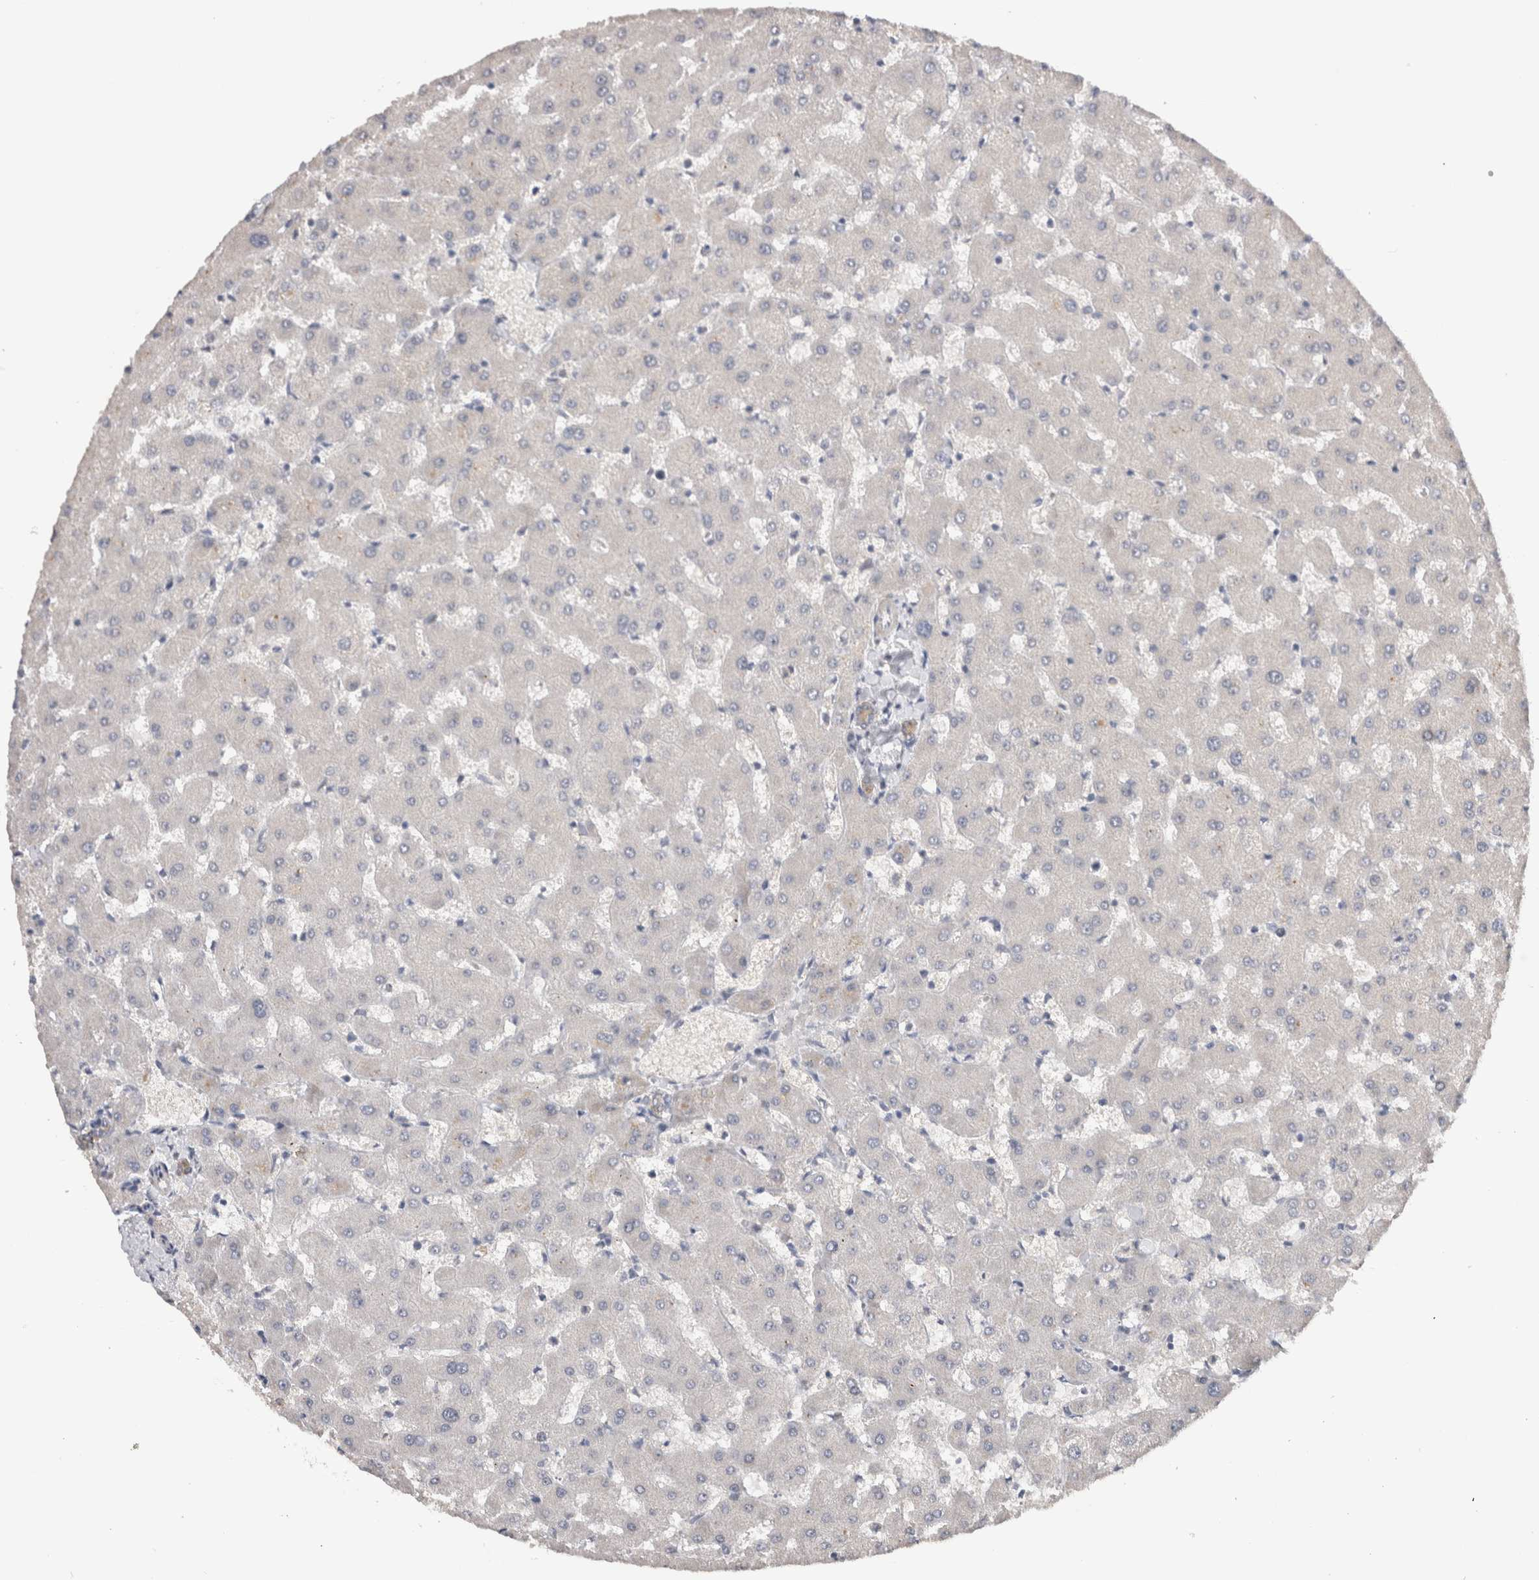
{"staining": {"intensity": "weak", "quantity": "<25%", "location": "cytoplasmic/membranous"}, "tissue": "liver", "cell_type": "Cholangiocytes", "image_type": "normal", "snomed": [{"axis": "morphology", "description": "Normal tissue, NOS"}, {"axis": "topography", "description": "Liver"}], "caption": "Micrograph shows no protein positivity in cholangiocytes of unremarkable liver. Brightfield microscopy of IHC stained with DAB (brown) and hematoxylin (blue), captured at high magnification.", "gene": "CRYBG1", "patient": {"sex": "female", "age": 63}}